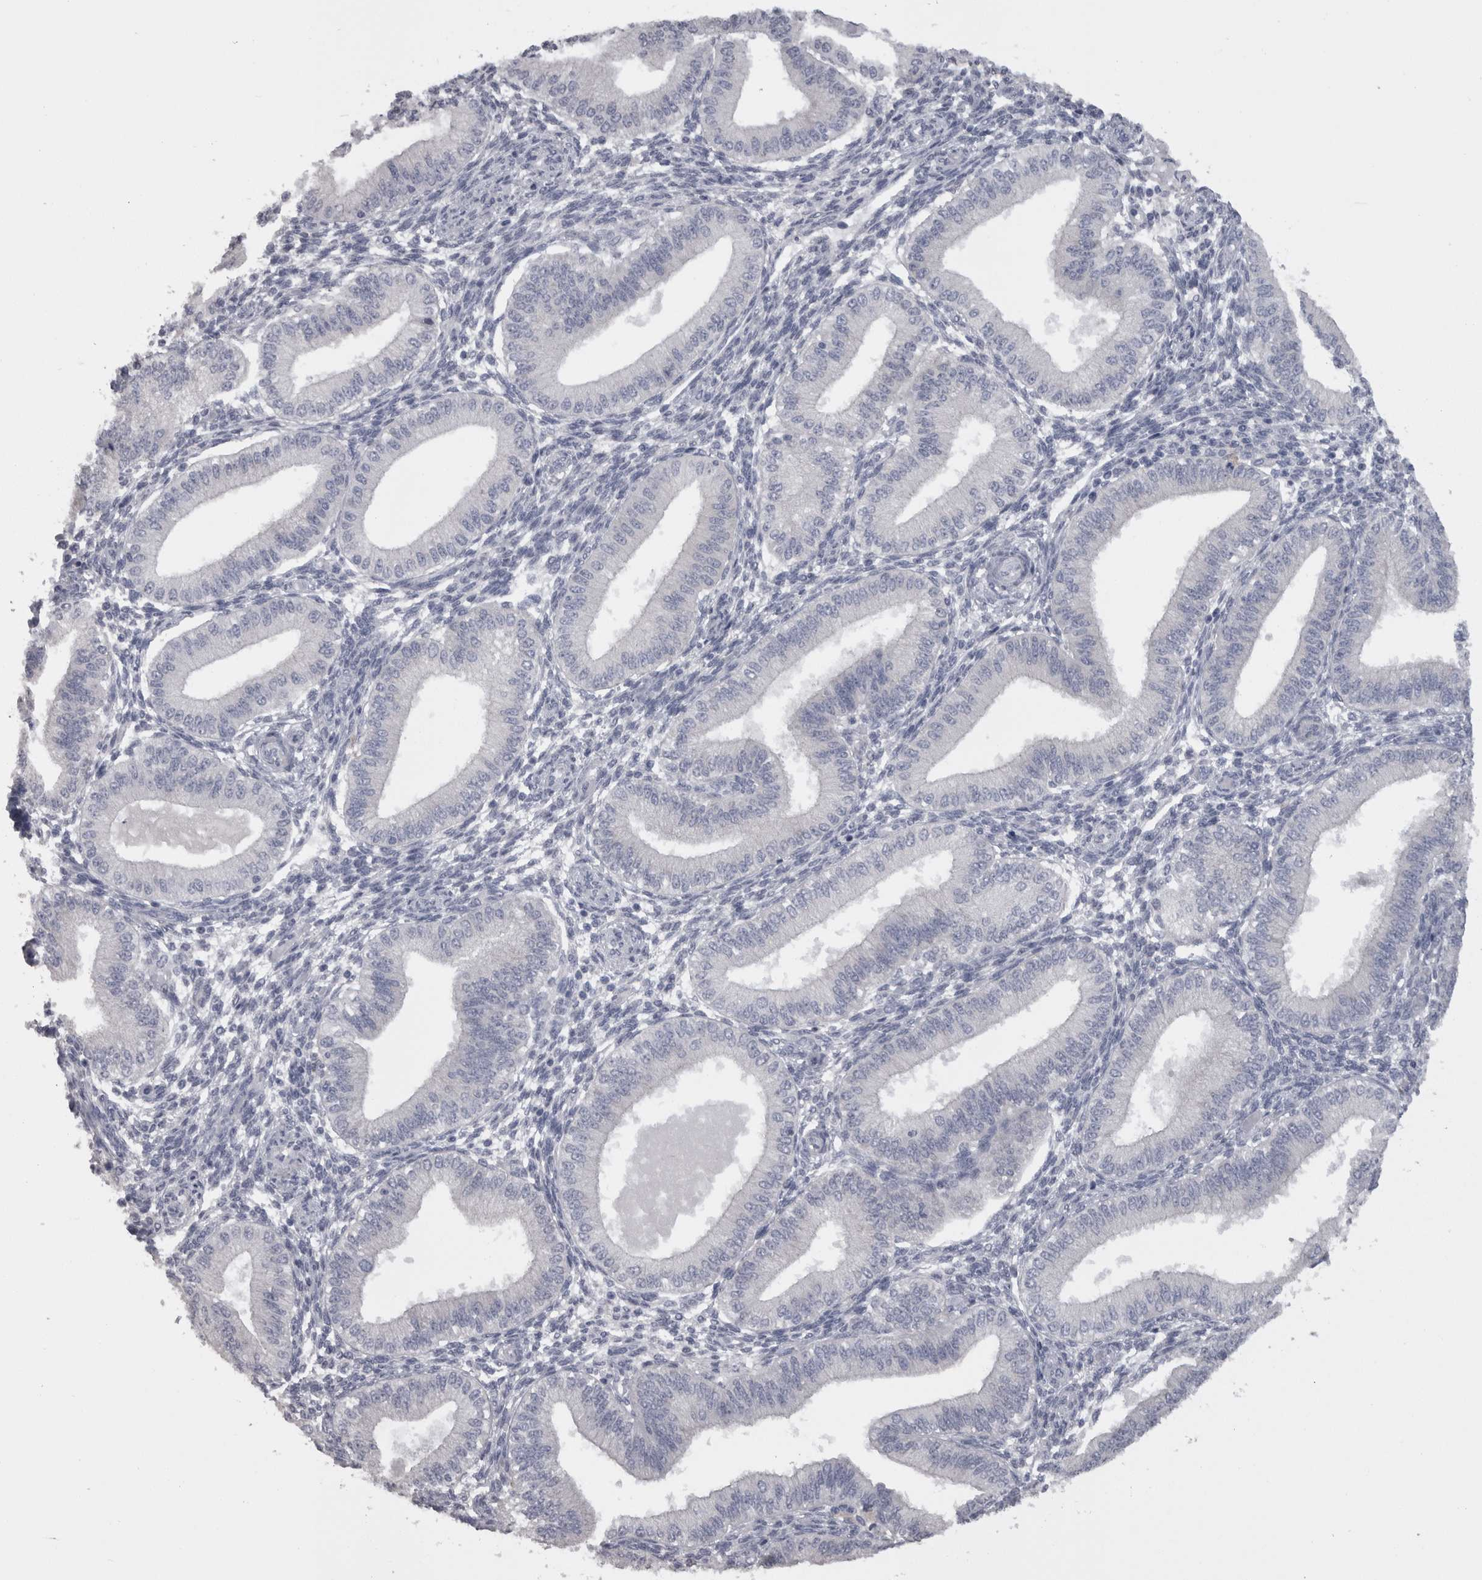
{"staining": {"intensity": "negative", "quantity": "none", "location": "none"}, "tissue": "endometrium", "cell_type": "Cells in endometrial stroma", "image_type": "normal", "snomed": [{"axis": "morphology", "description": "Normal tissue, NOS"}, {"axis": "topography", "description": "Endometrium"}], "caption": "Immunohistochemical staining of normal human endometrium reveals no significant positivity in cells in endometrial stroma.", "gene": "CAMK2D", "patient": {"sex": "female", "age": 39}}